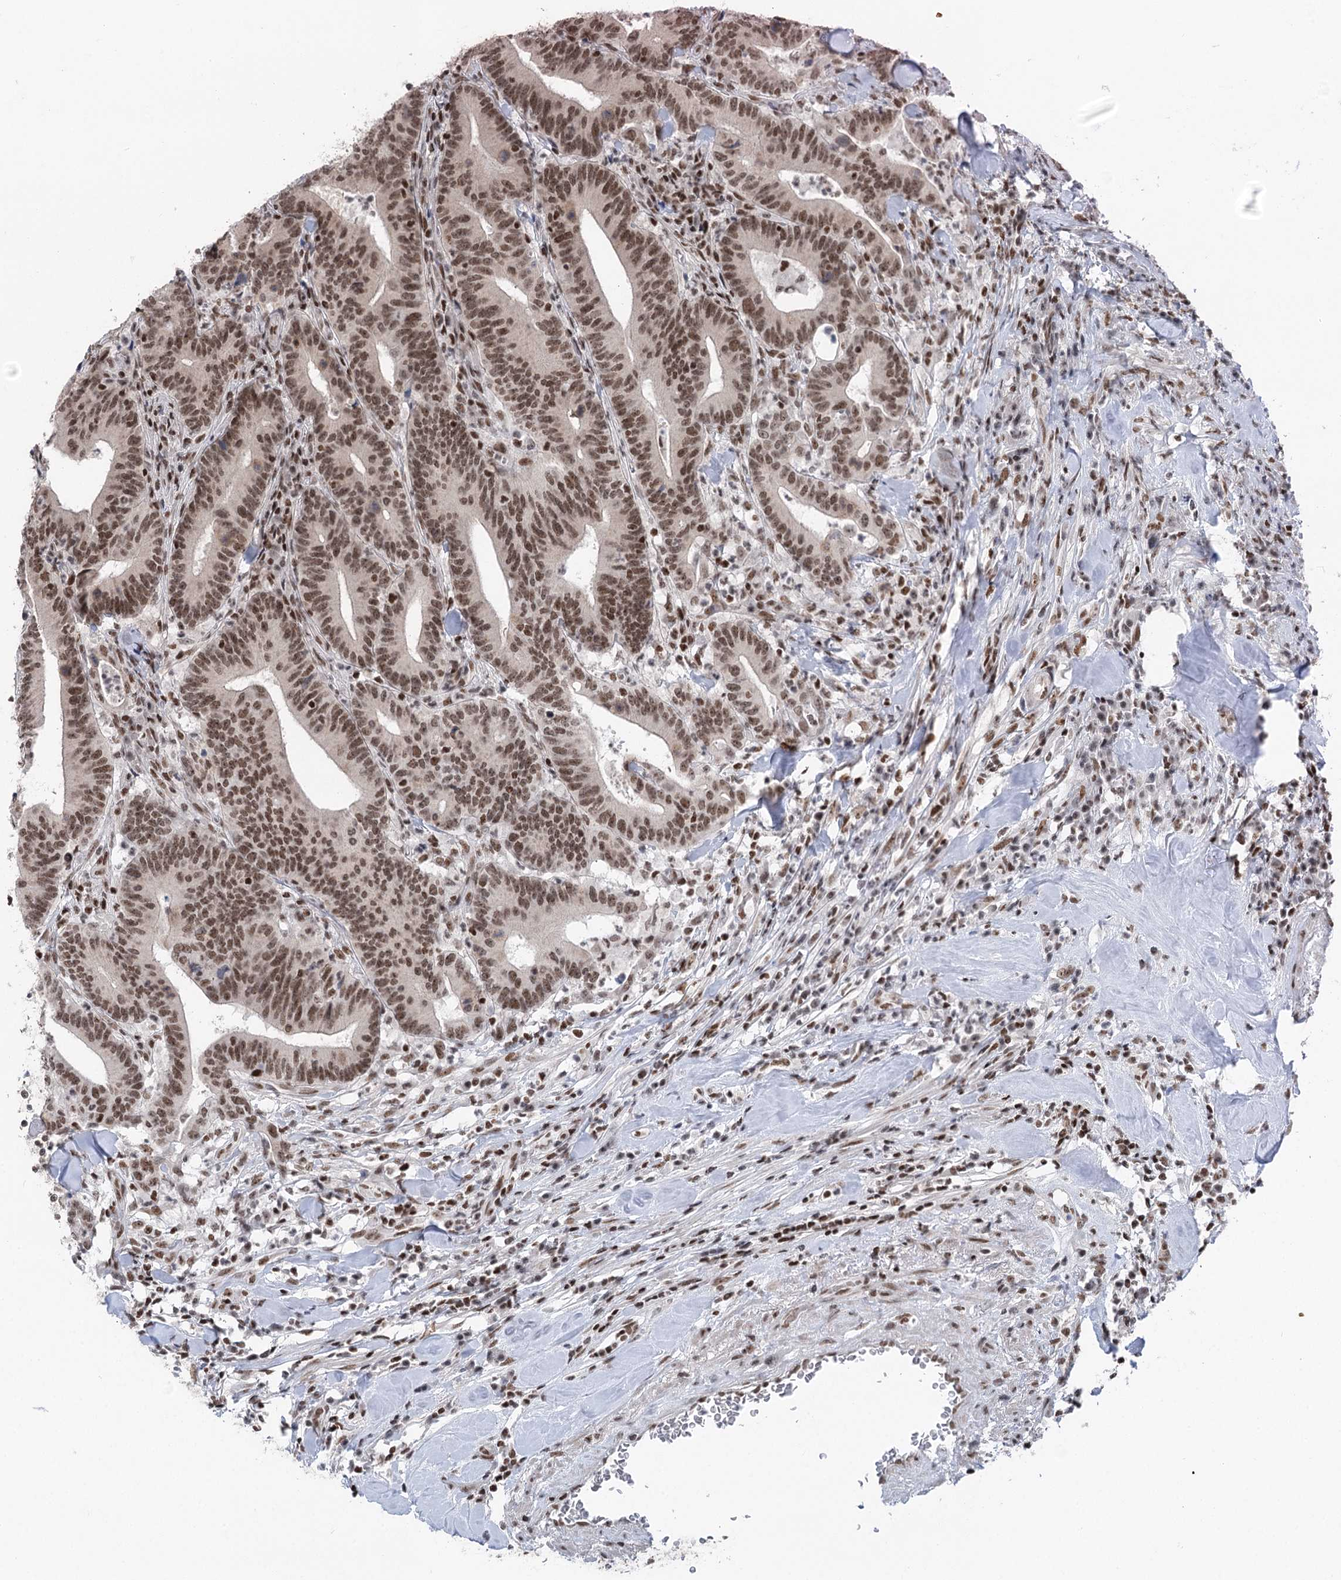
{"staining": {"intensity": "moderate", "quantity": ">75%", "location": "nuclear"}, "tissue": "colorectal cancer", "cell_type": "Tumor cells", "image_type": "cancer", "snomed": [{"axis": "morphology", "description": "Adenocarcinoma, NOS"}, {"axis": "topography", "description": "Colon"}], "caption": "IHC micrograph of neoplastic tissue: human colorectal adenocarcinoma stained using immunohistochemistry (IHC) demonstrates medium levels of moderate protein expression localized specifically in the nuclear of tumor cells, appearing as a nuclear brown color.", "gene": "CGGBP1", "patient": {"sex": "female", "age": 66}}